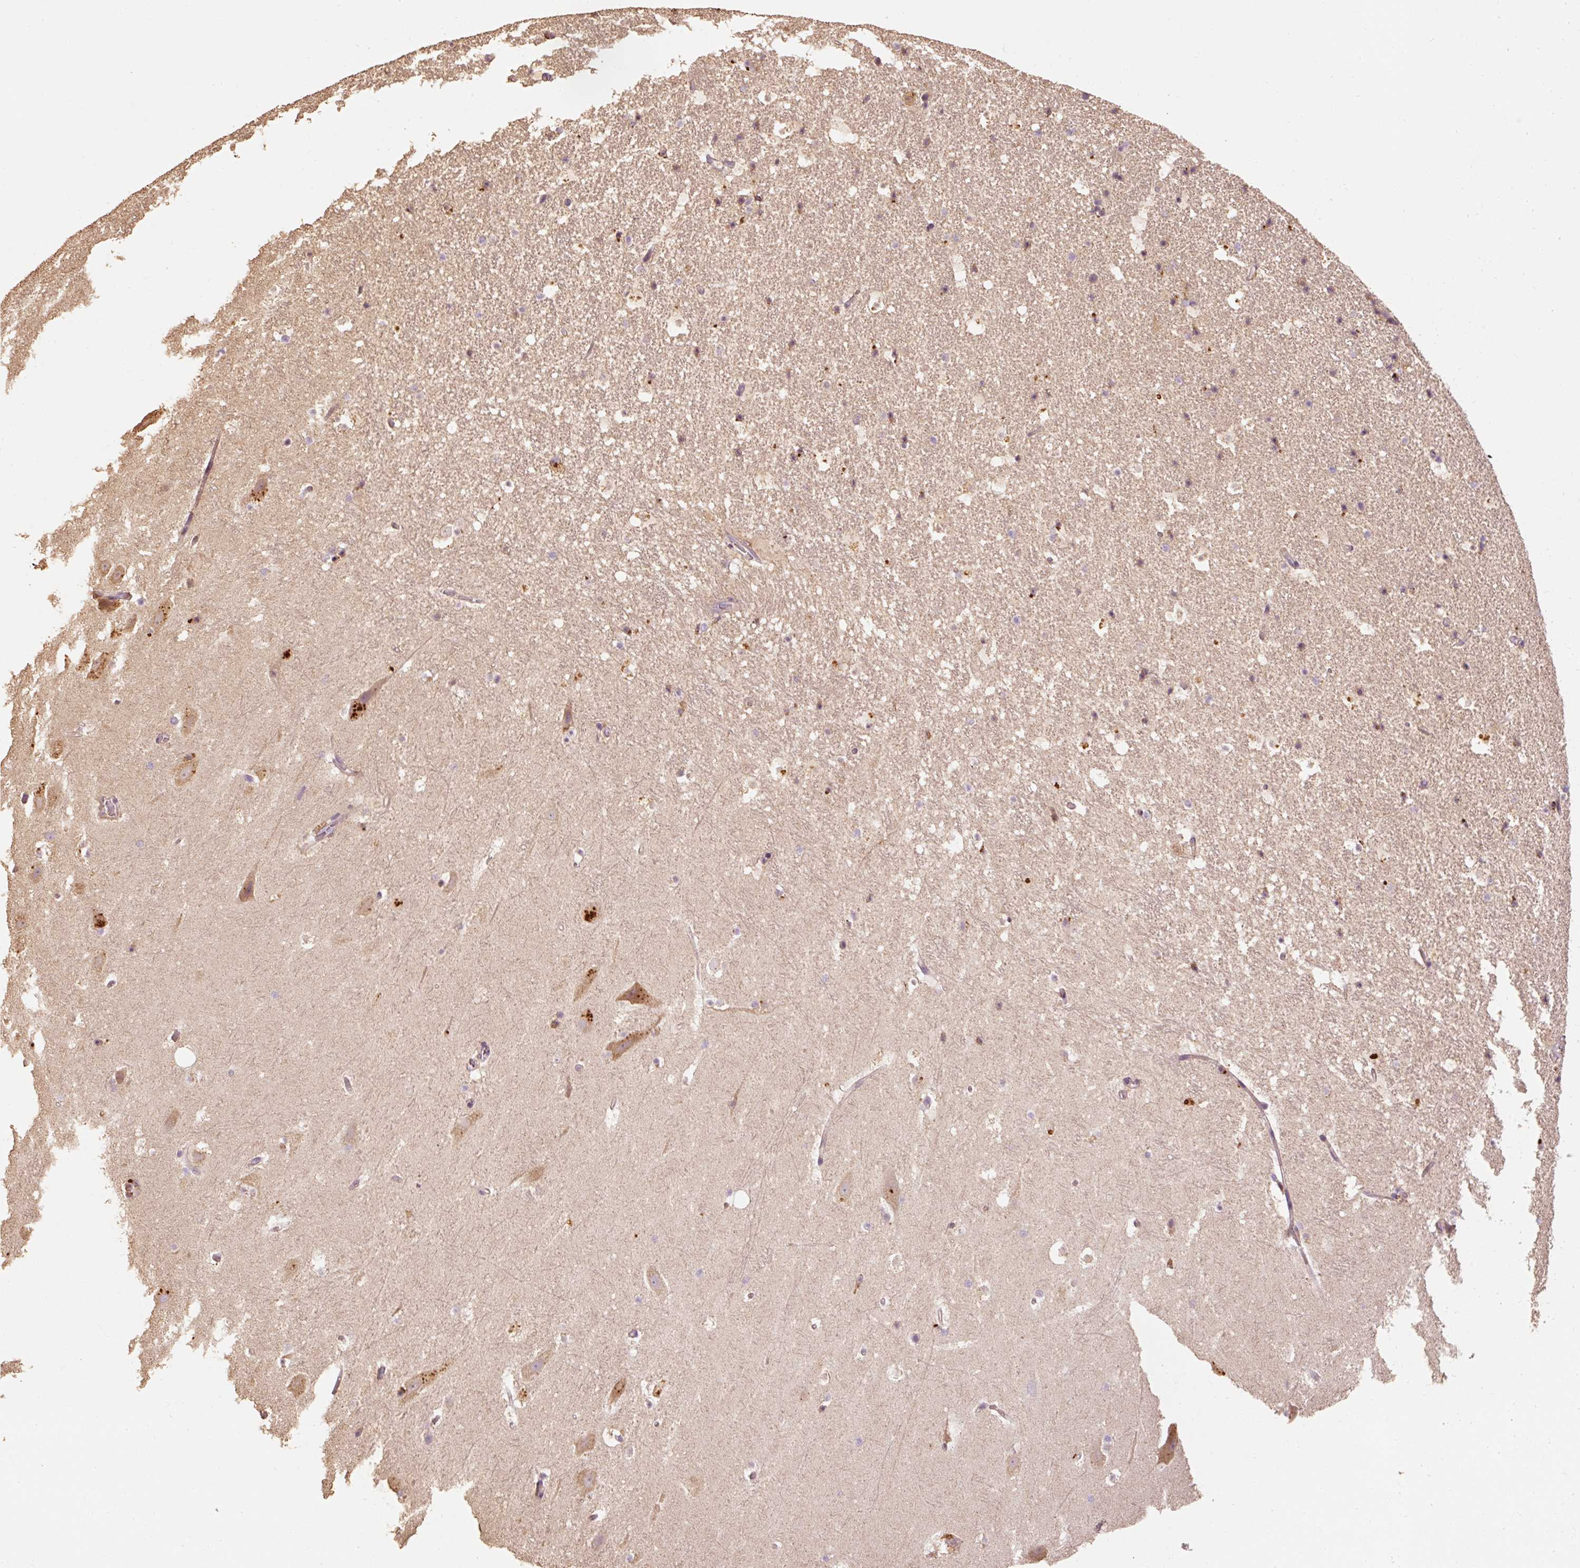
{"staining": {"intensity": "moderate", "quantity": "25%-75%", "location": "cytoplasmic/membranous"}, "tissue": "hippocampus", "cell_type": "Glial cells", "image_type": "normal", "snomed": [{"axis": "morphology", "description": "Normal tissue, NOS"}, {"axis": "topography", "description": "Hippocampus"}], "caption": "High-magnification brightfield microscopy of benign hippocampus stained with DAB (3,3'-diaminobenzidine) (brown) and counterstained with hematoxylin (blue). glial cells exhibit moderate cytoplasmic/membranous staining is seen in about25%-75% of cells. (brown staining indicates protein expression, while blue staining denotes nuclei).", "gene": "EFHC1", "patient": {"sex": "male", "age": 37}}